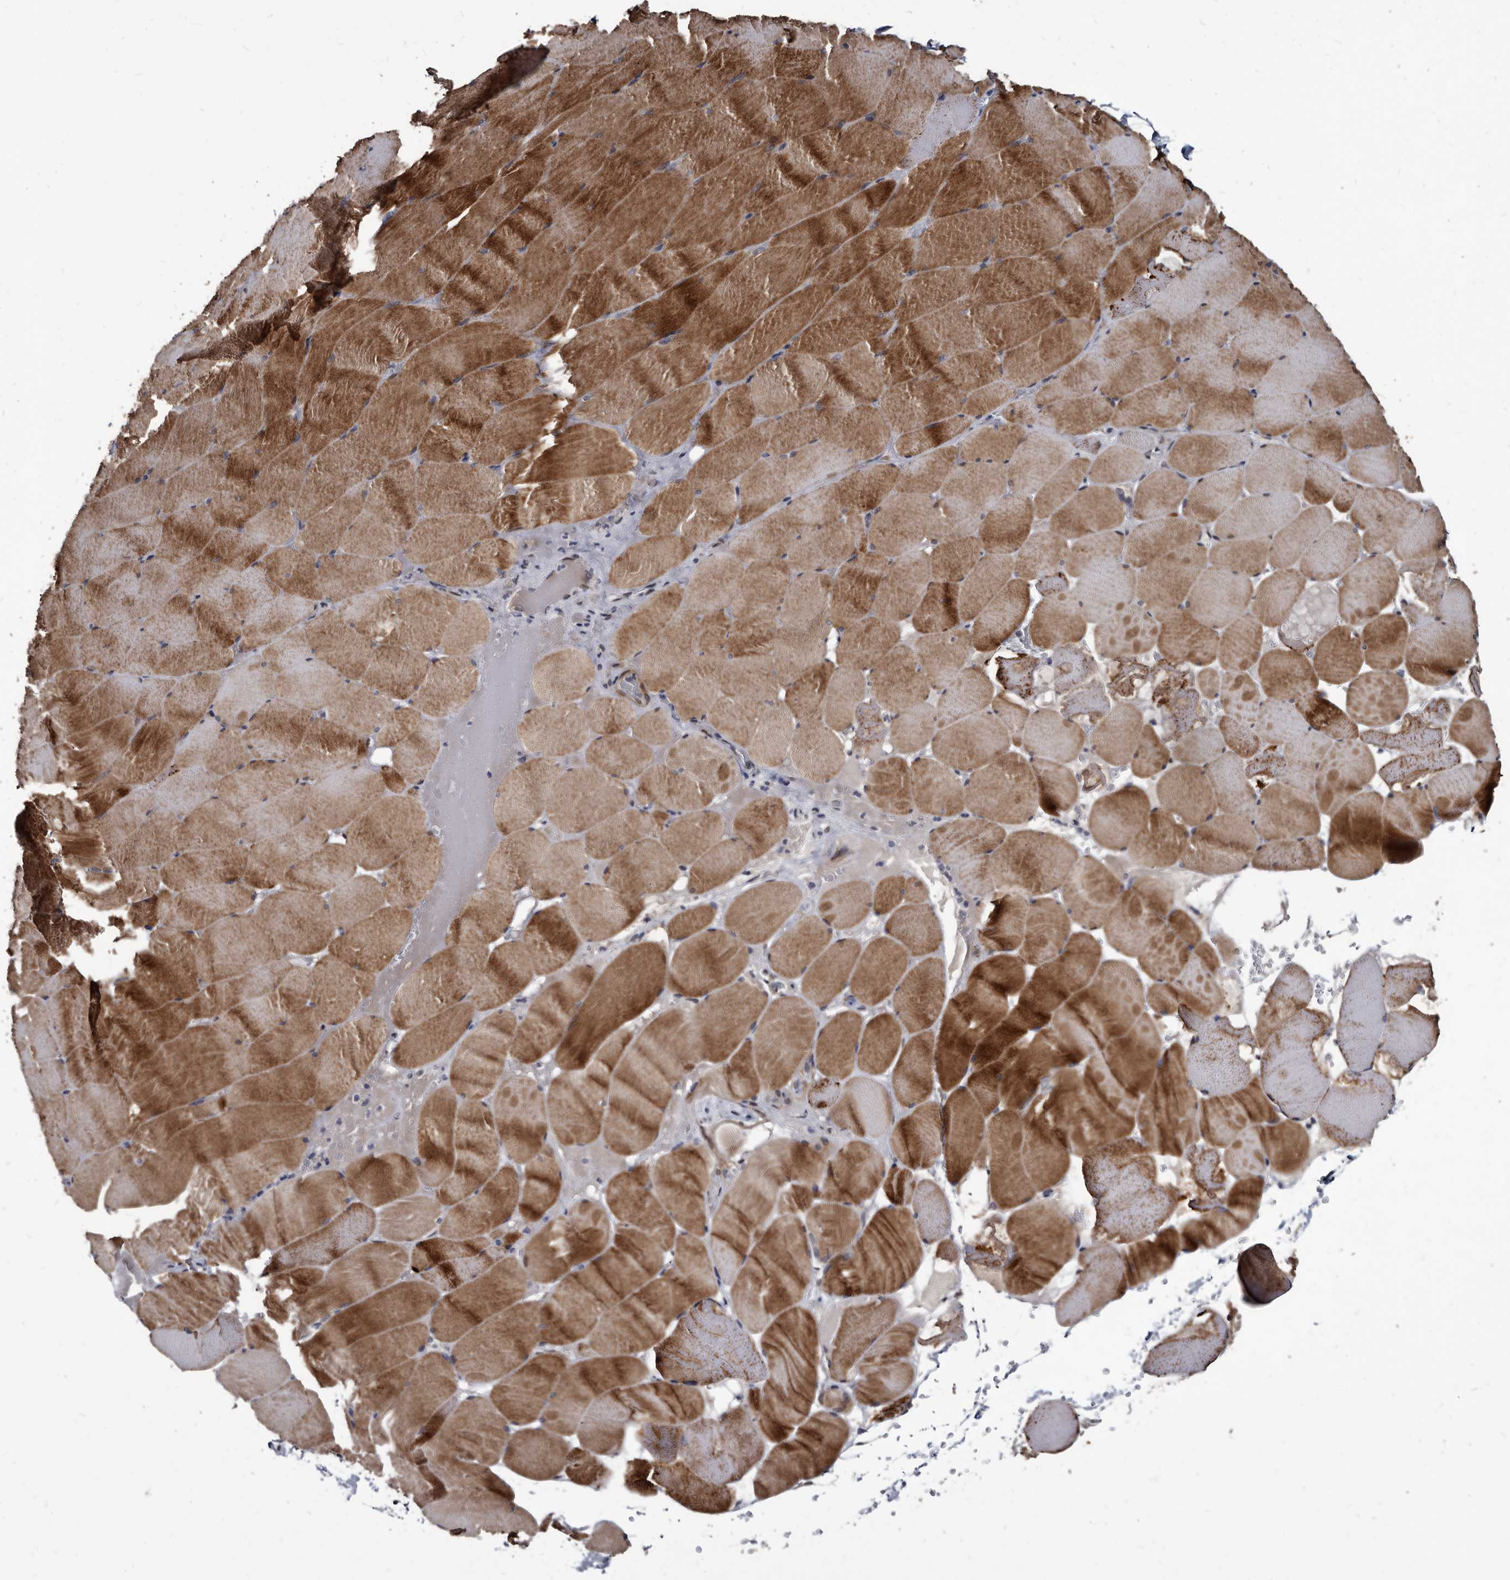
{"staining": {"intensity": "strong", "quantity": "25%-75%", "location": "cytoplasmic/membranous"}, "tissue": "skeletal muscle", "cell_type": "Myocytes", "image_type": "normal", "snomed": [{"axis": "morphology", "description": "Normal tissue, NOS"}, {"axis": "topography", "description": "Skeletal muscle"}], "caption": "The histopathology image demonstrates a brown stain indicating the presence of a protein in the cytoplasmic/membranous of myocytes in skeletal muscle. The staining was performed using DAB (3,3'-diaminobenzidine), with brown indicating positive protein expression. Nuclei are stained blue with hematoxylin.", "gene": "PROM1", "patient": {"sex": "male", "age": 62}}